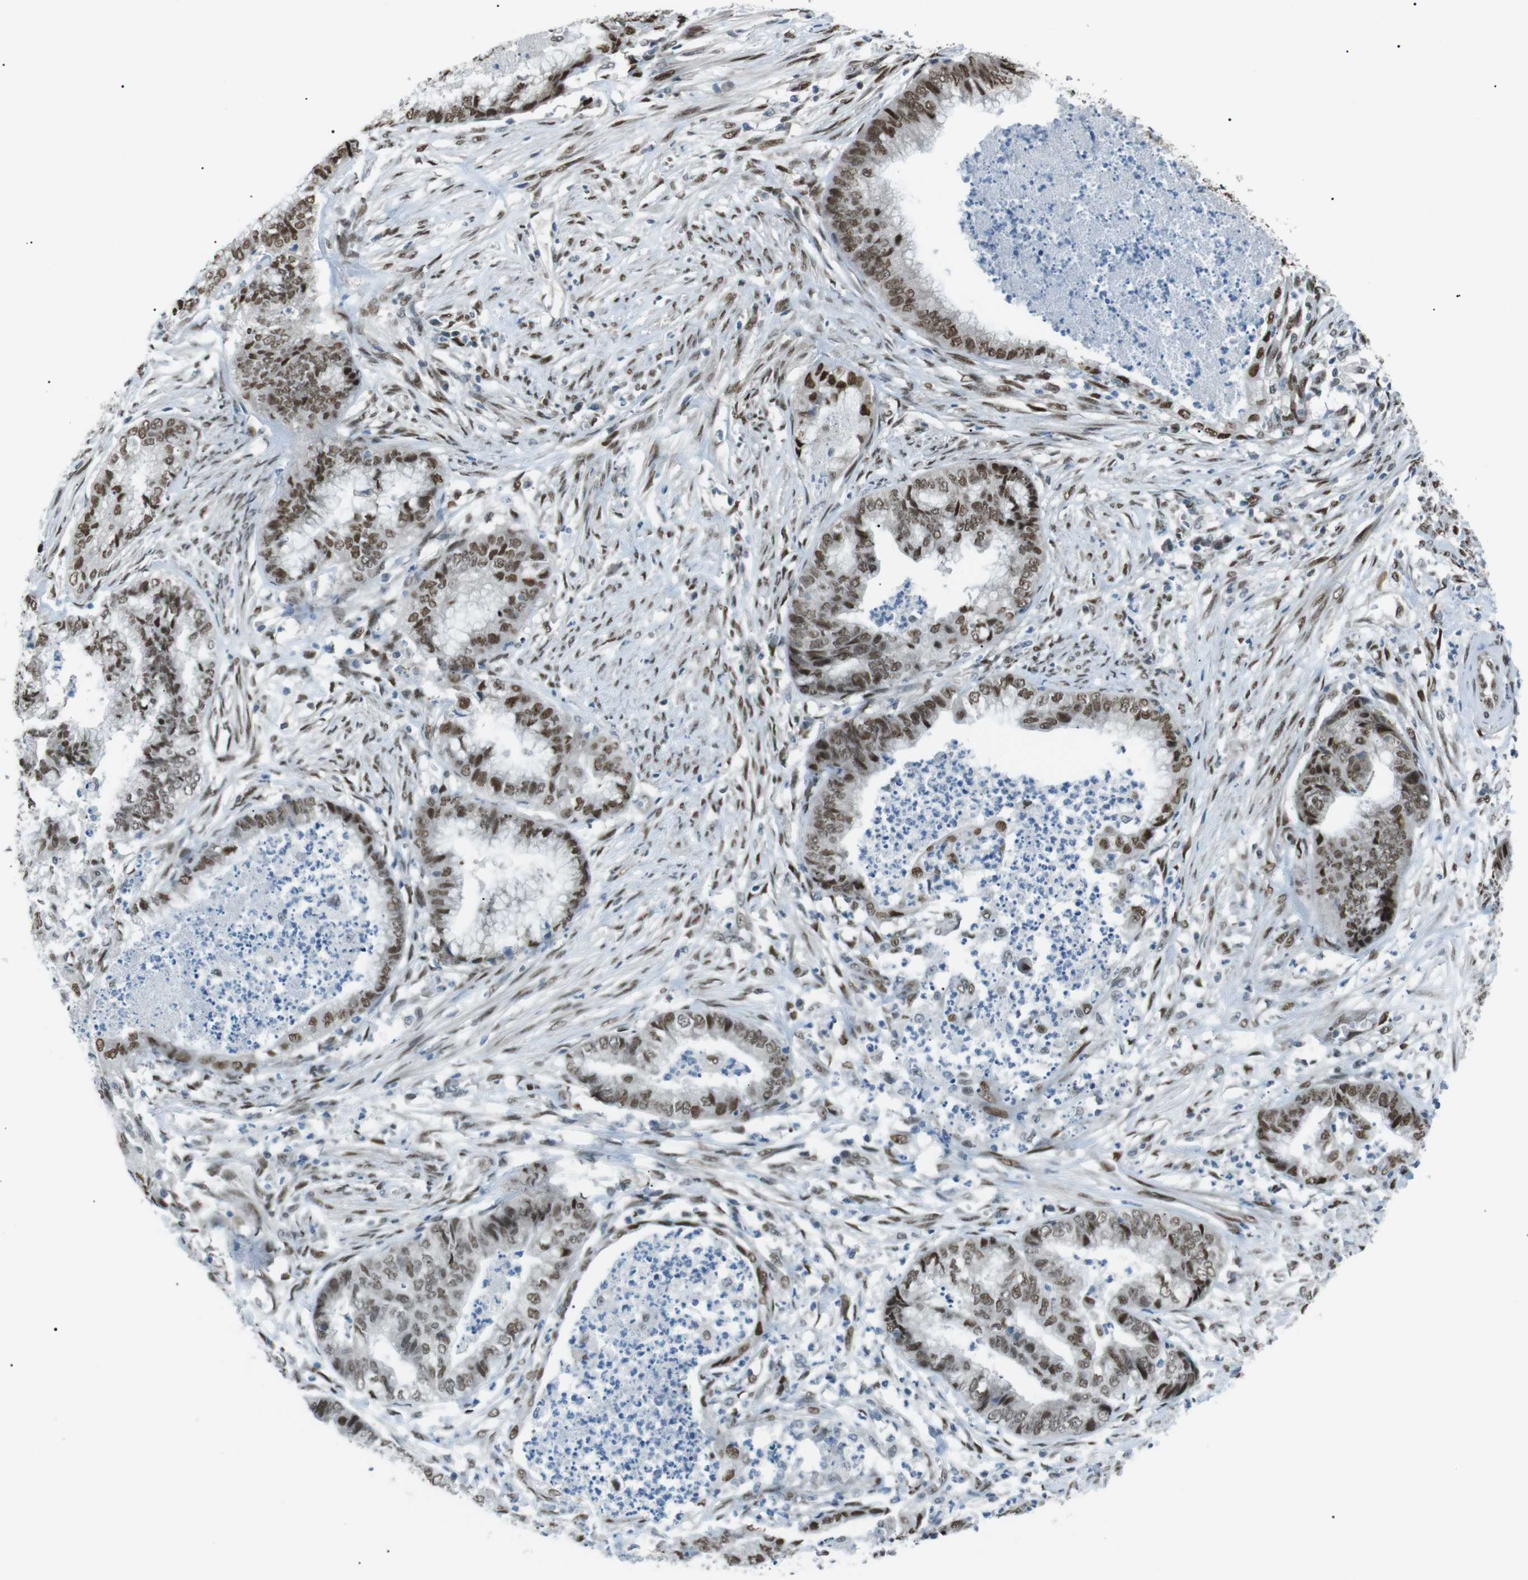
{"staining": {"intensity": "moderate", "quantity": ">75%", "location": "nuclear"}, "tissue": "endometrial cancer", "cell_type": "Tumor cells", "image_type": "cancer", "snomed": [{"axis": "morphology", "description": "Necrosis, NOS"}, {"axis": "morphology", "description": "Adenocarcinoma, NOS"}, {"axis": "topography", "description": "Endometrium"}], "caption": "Endometrial cancer stained with DAB (3,3'-diaminobenzidine) IHC exhibits medium levels of moderate nuclear expression in approximately >75% of tumor cells. Nuclei are stained in blue.", "gene": "SRPK2", "patient": {"sex": "female", "age": 79}}